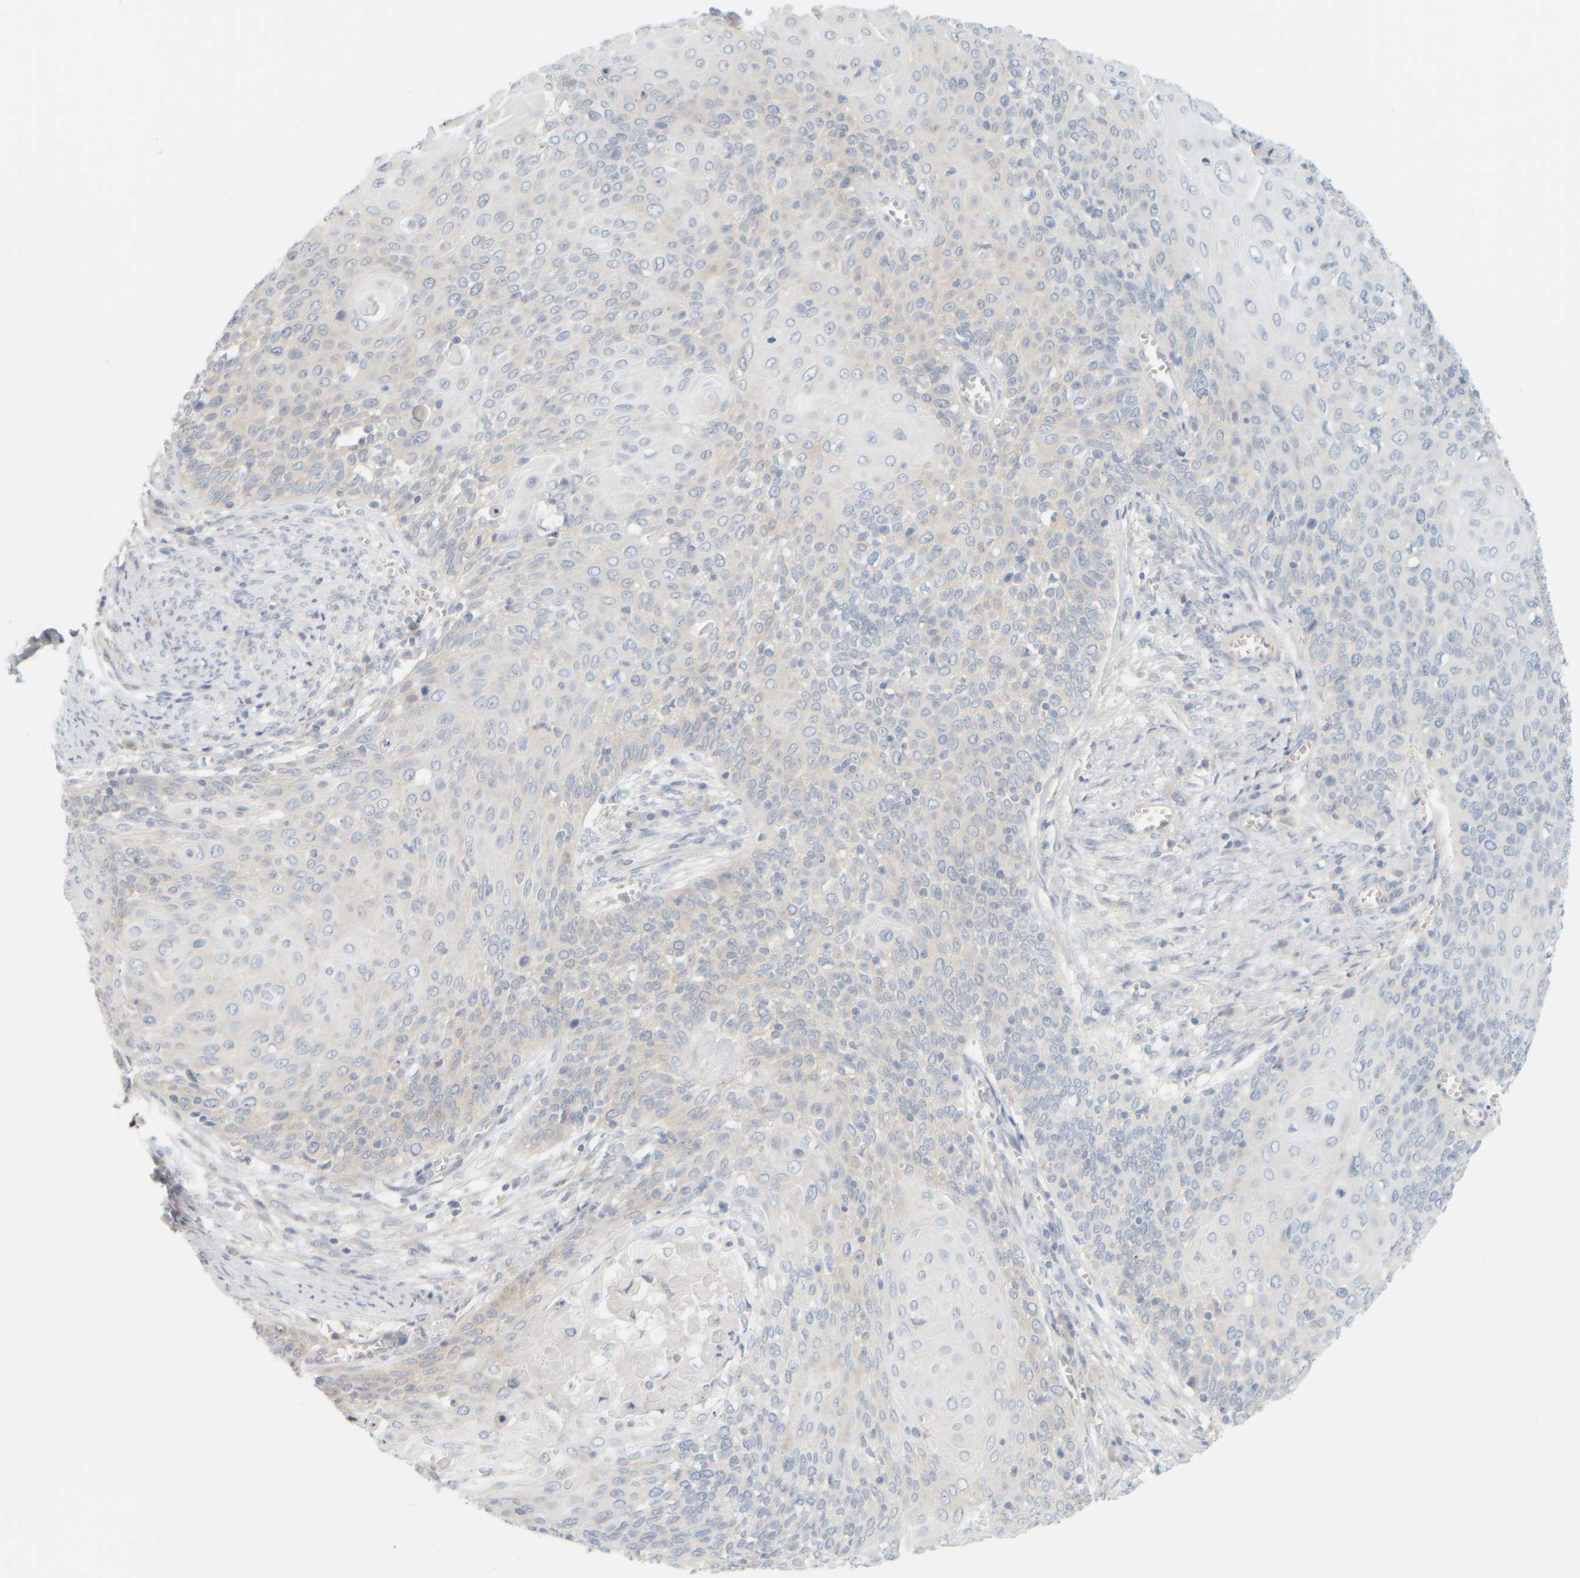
{"staining": {"intensity": "negative", "quantity": "none", "location": "none"}, "tissue": "cervical cancer", "cell_type": "Tumor cells", "image_type": "cancer", "snomed": [{"axis": "morphology", "description": "Squamous cell carcinoma, NOS"}, {"axis": "topography", "description": "Cervix"}], "caption": "Cervical cancer (squamous cell carcinoma) stained for a protein using immunohistochemistry displays no positivity tumor cells.", "gene": "PTGES3L-AARSD1", "patient": {"sex": "female", "age": 39}}